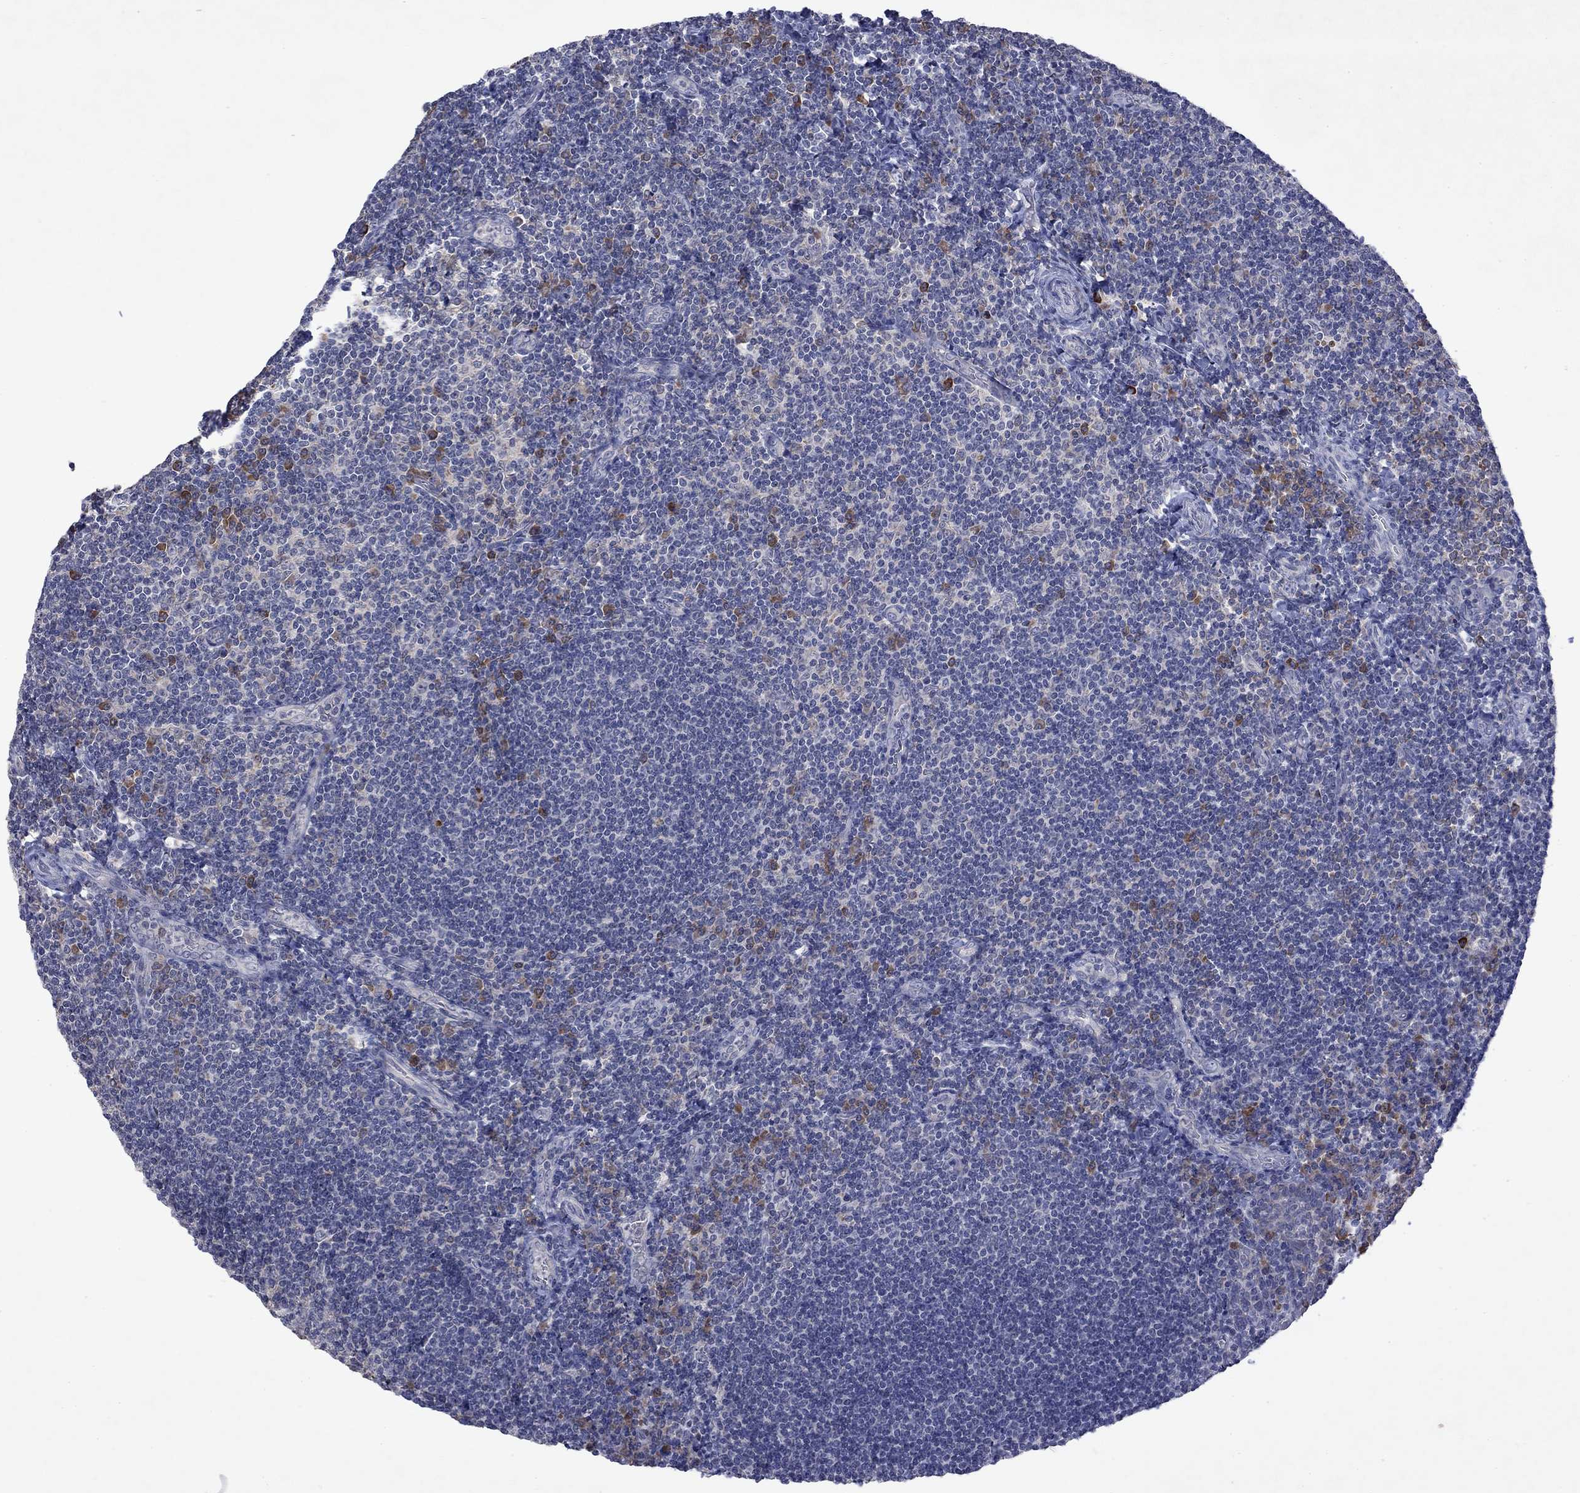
{"staining": {"intensity": "moderate", "quantity": "<25%", "location": "cytoplasmic/membranous"}, "tissue": "tonsil", "cell_type": "Germinal center cells", "image_type": "normal", "snomed": [{"axis": "morphology", "description": "Normal tissue, NOS"}, {"axis": "morphology", "description": "Inflammation, NOS"}, {"axis": "topography", "description": "Tonsil"}], "caption": "The micrograph demonstrates a brown stain indicating the presence of a protein in the cytoplasmic/membranous of germinal center cells in tonsil.", "gene": "TMEM97", "patient": {"sex": "female", "age": 31}}